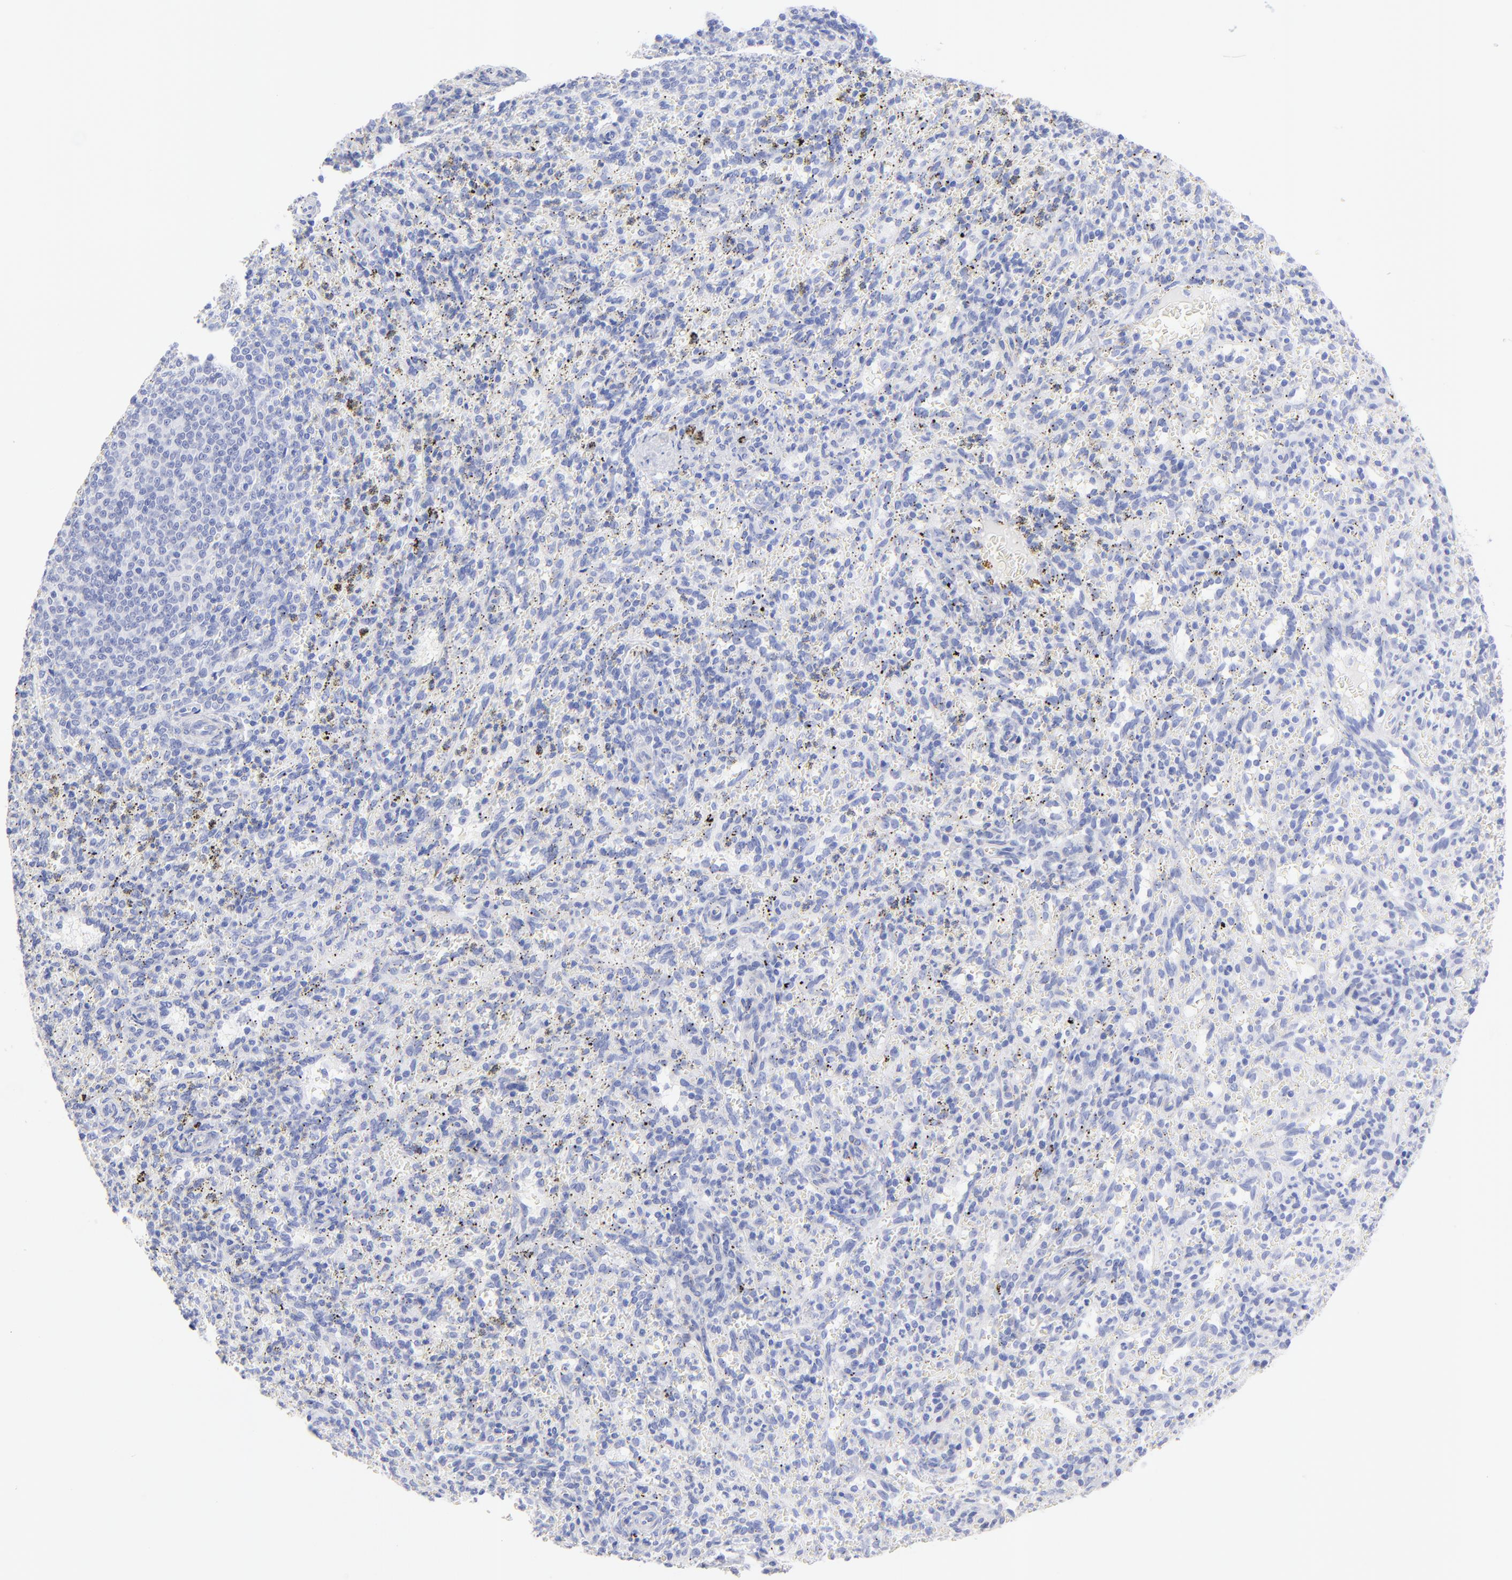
{"staining": {"intensity": "negative", "quantity": "none", "location": "none"}, "tissue": "spleen", "cell_type": "Cells in red pulp", "image_type": "normal", "snomed": [{"axis": "morphology", "description": "Normal tissue, NOS"}, {"axis": "topography", "description": "Spleen"}], "caption": "Immunohistochemistry photomicrograph of benign spleen stained for a protein (brown), which reveals no expression in cells in red pulp.", "gene": "C1QTNF6", "patient": {"sex": "female", "age": 10}}